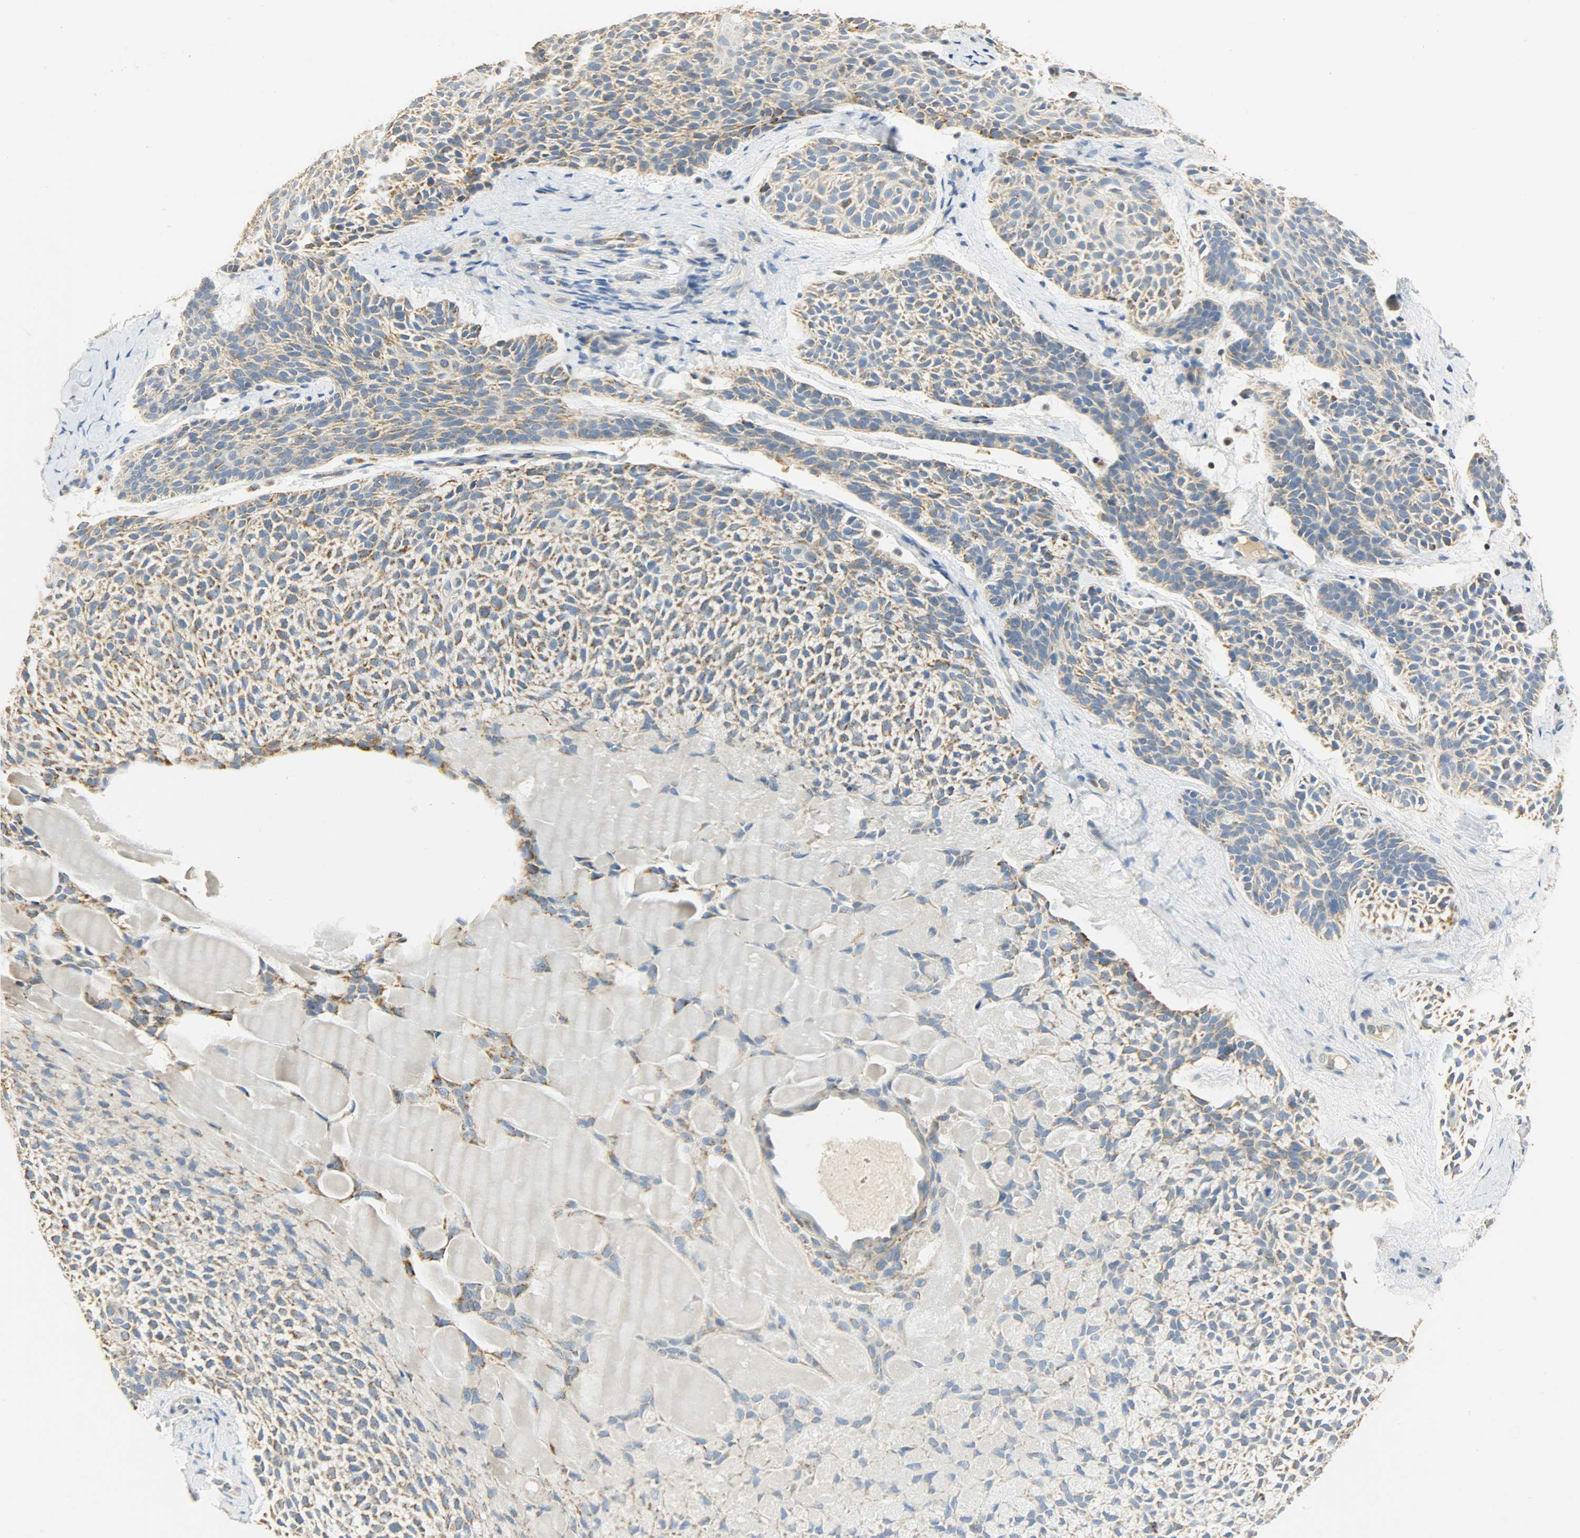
{"staining": {"intensity": "moderate", "quantity": ">75%", "location": "cytoplasmic/membranous"}, "tissue": "skin cancer", "cell_type": "Tumor cells", "image_type": "cancer", "snomed": [{"axis": "morphology", "description": "Normal tissue, NOS"}, {"axis": "morphology", "description": "Basal cell carcinoma"}, {"axis": "topography", "description": "Skin"}], "caption": "Approximately >75% of tumor cells in basal cell carcinoma (skin) show moderate cytoplasmic/membranous protein staining as visualized by brown immunohistochemical staining.", "gene": "NNT", "patient": {"sex": "female", "age": 70}}